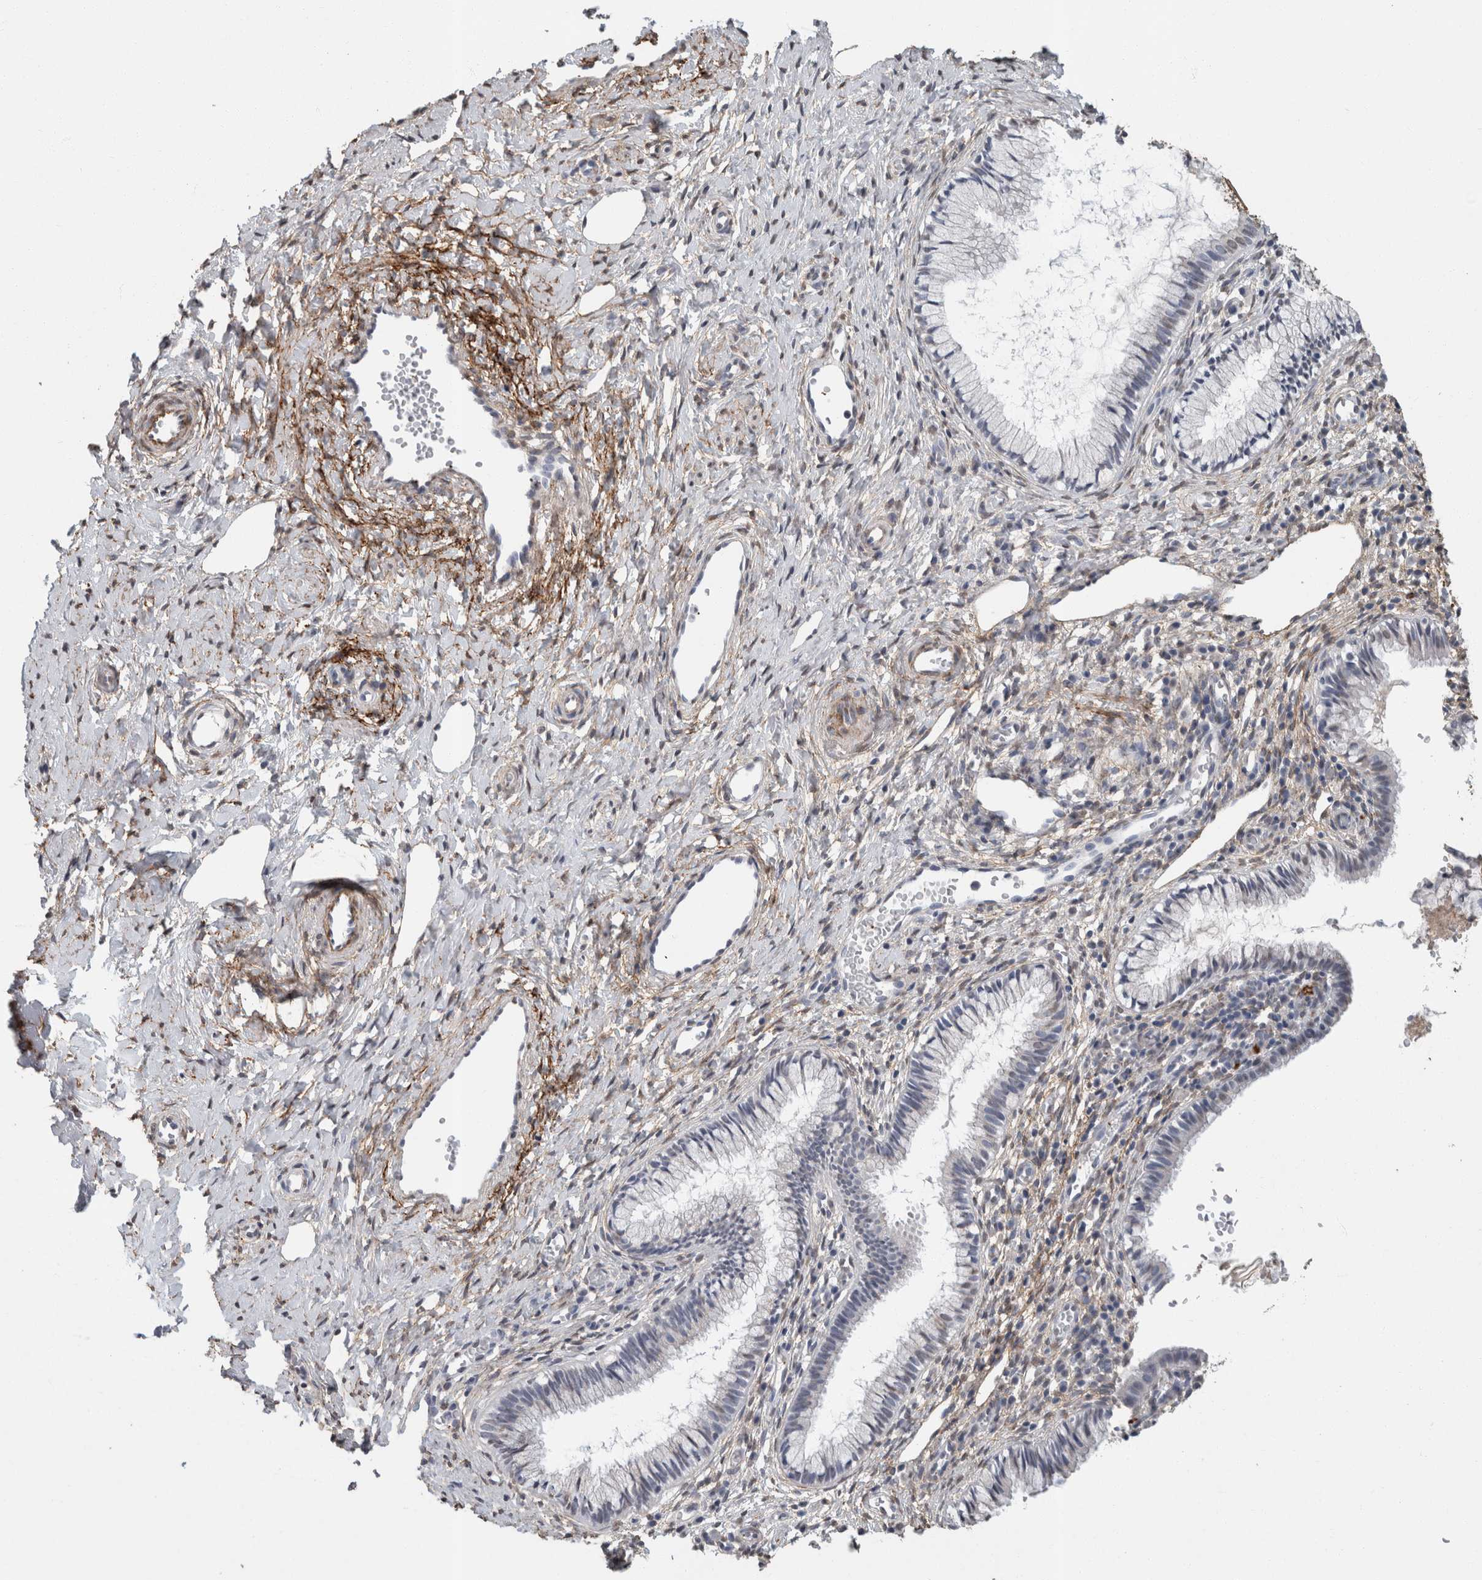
{"staining": {"intensity": "negative", "quantity": "none", "location": "none"}, "tissue": "cervix", "cell_type": "Glandular cells", "image_type": "normal", "snomed": [{"axis": "morphology", "description": "Normal tissue, NOS"}, {"axis": "topography", "description": "Cervix"}], "caption": "The image displays no staining of glandular cells in unremarkable cervix.", "gene": "LTBP1", "patient": {"sex": "female", "age": 27}}